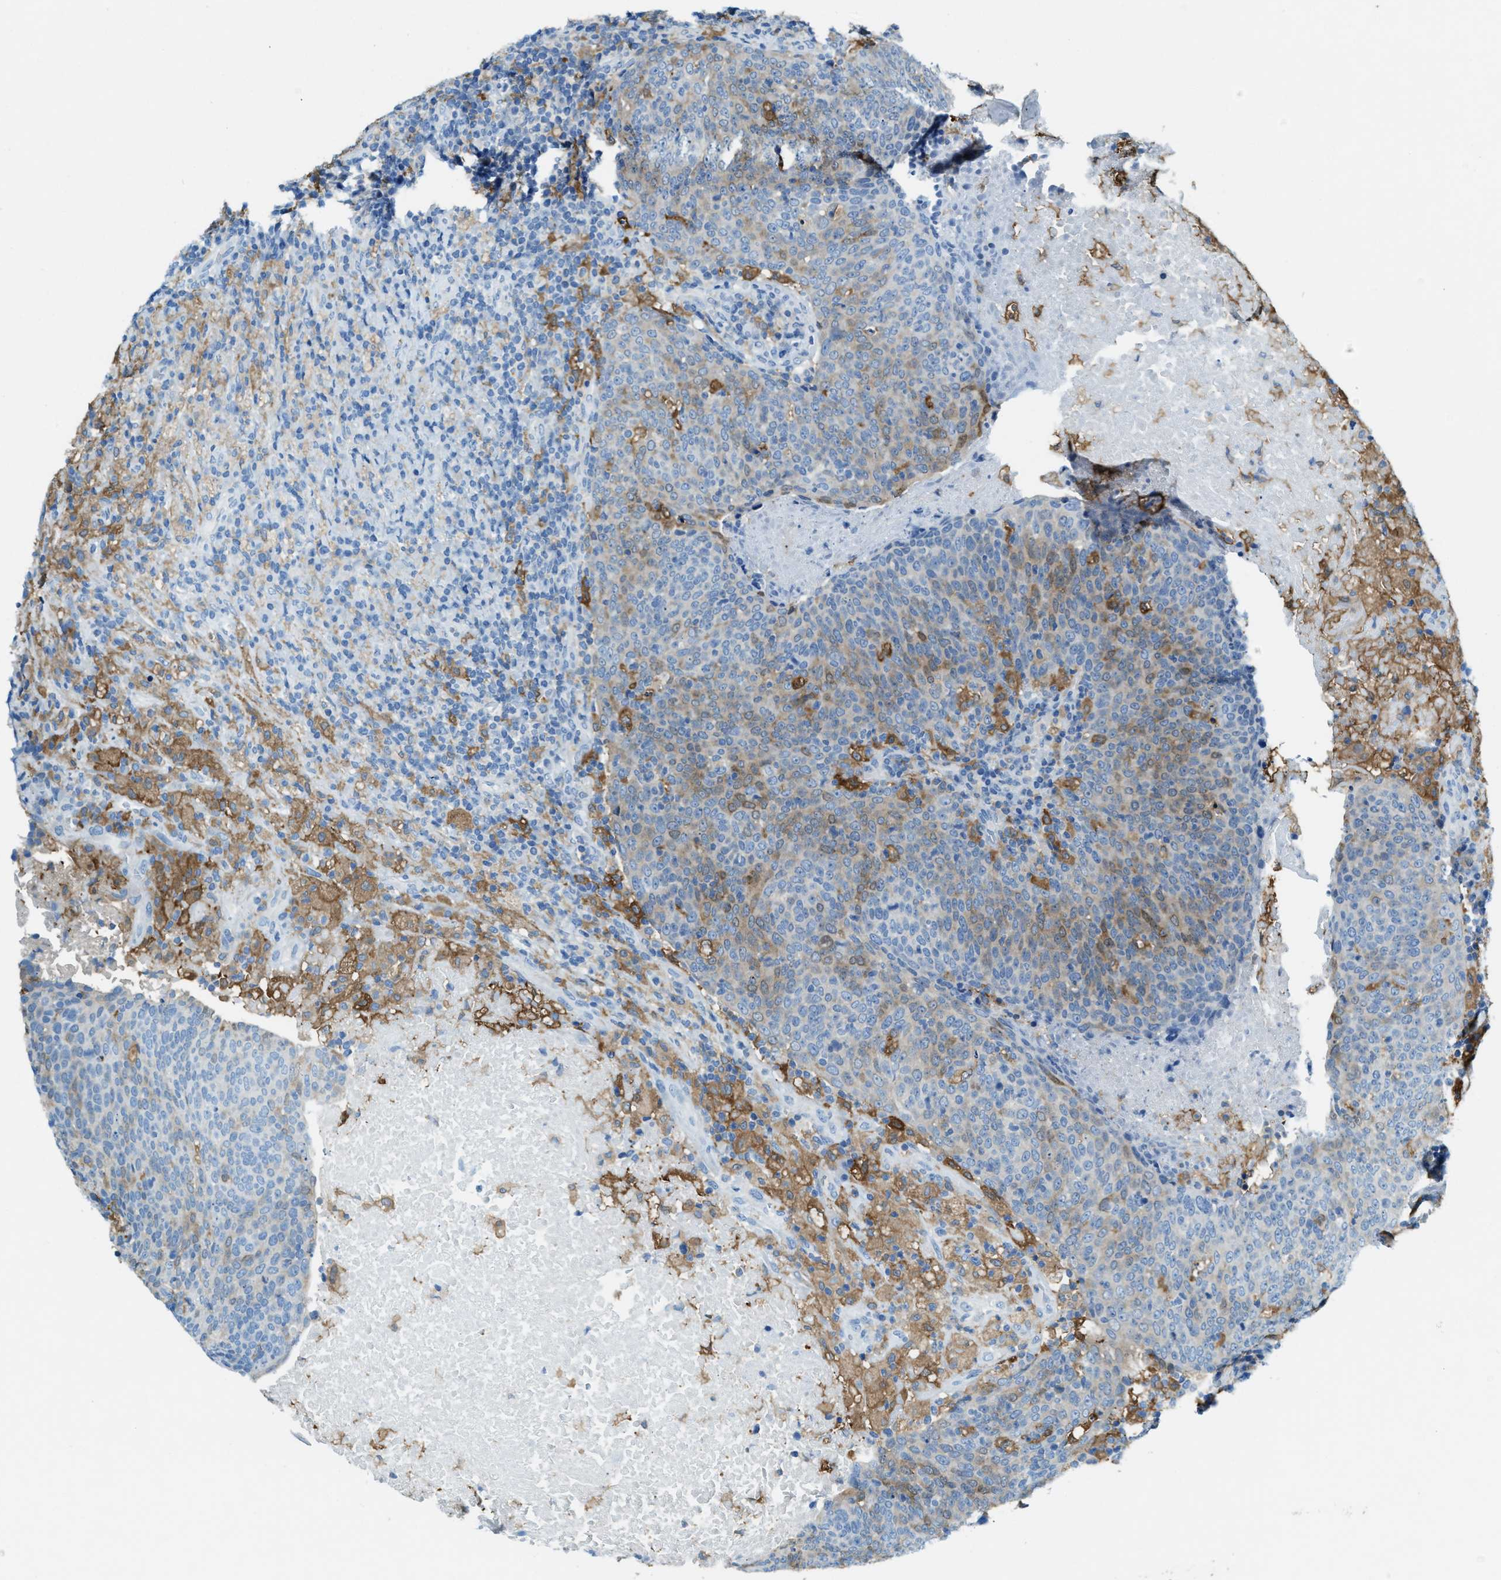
{"staining": {"intensity": "moderate", "quantity": "<25%", "location": "cytoplasmic/membranous"}, "tissue": "head and neck cancer", "cell_type": "Tumor cells", "image_type": "cancer", "snomed": [{"axis": "morphology", "description": "Squamous cell carcinoma, NOS"}, {"axis": "morphology", "description": "Squamous cell carcinoma, metastatic, NOS"}, {"axis": "topography", "description": "Lymph node"}, {"axis": "topography", "description": "Head-Neck"}], "caption": "Moderate cytoplasmic/membranous expression is appreciated in about <25% of tumor cells in head and neck cancer (squamous cell carcinoma). The staining was performed using DAB (3,3'-diaminobenzidine) to visualize the protein expression in brown, while the nuclei were stained in blue with hematoxylin (Magnification: 20x).", "gene": "MATCAP2", "patient": {"sex": "male", "age": 62}}